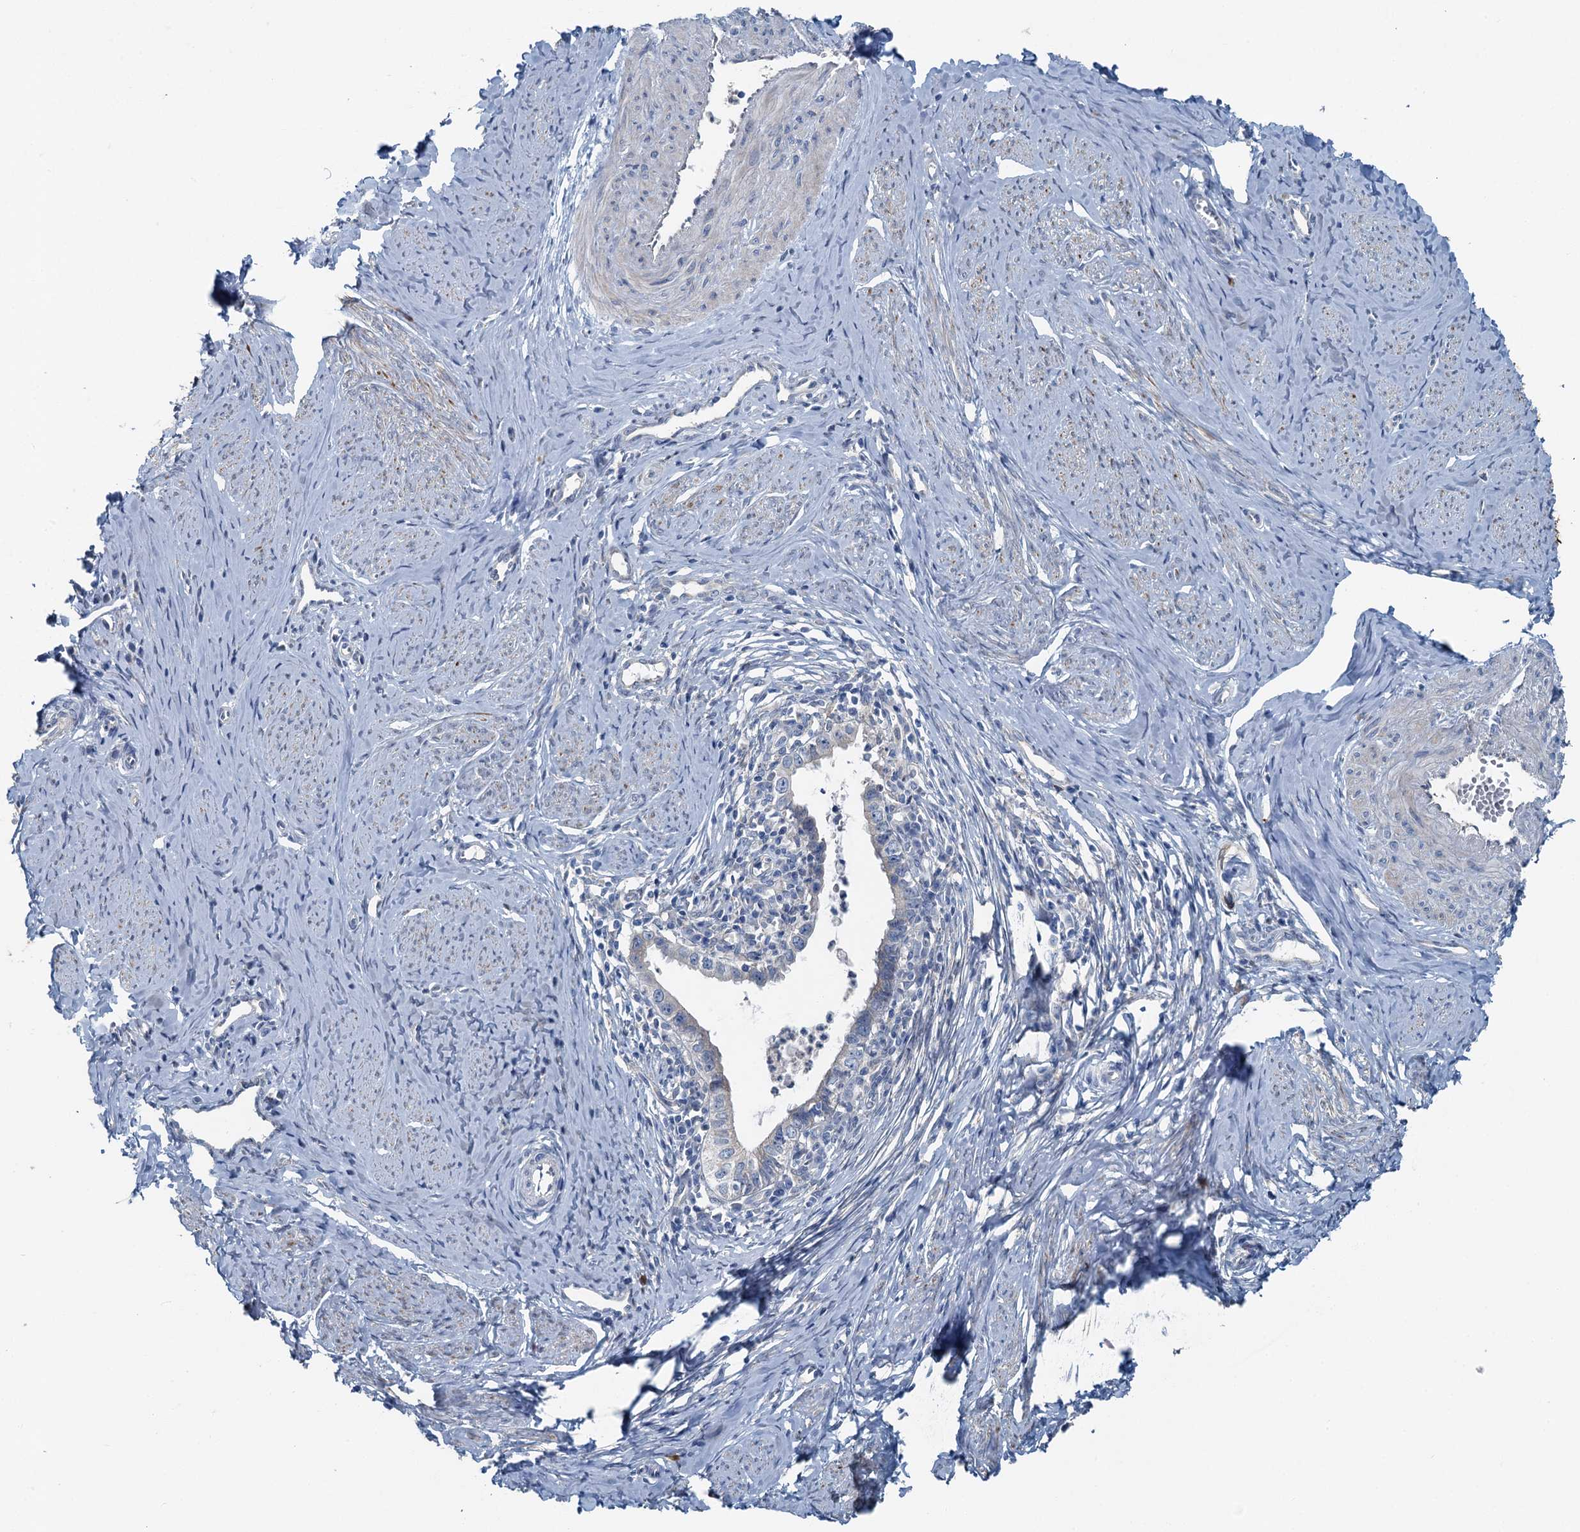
{"staining": {"intensity": "negative", "quantity": "none", "location": "none"}, "tissue": "cervical cancer", "cell_type": "Tumor cells", "image_type": "cancer", "snomed": [{"axis": "morphology", "description": "Adenocarcinoma, NOS"}, {"axis": "topography", "description": "Cervix"}], "caption": "This is an immunohistochemistry (IHC) photomicrograph of cervical cancer. There is no expression in tumor cells.", "gene": "C6orf120", "patient": {"sex": "female", "age": 36}}